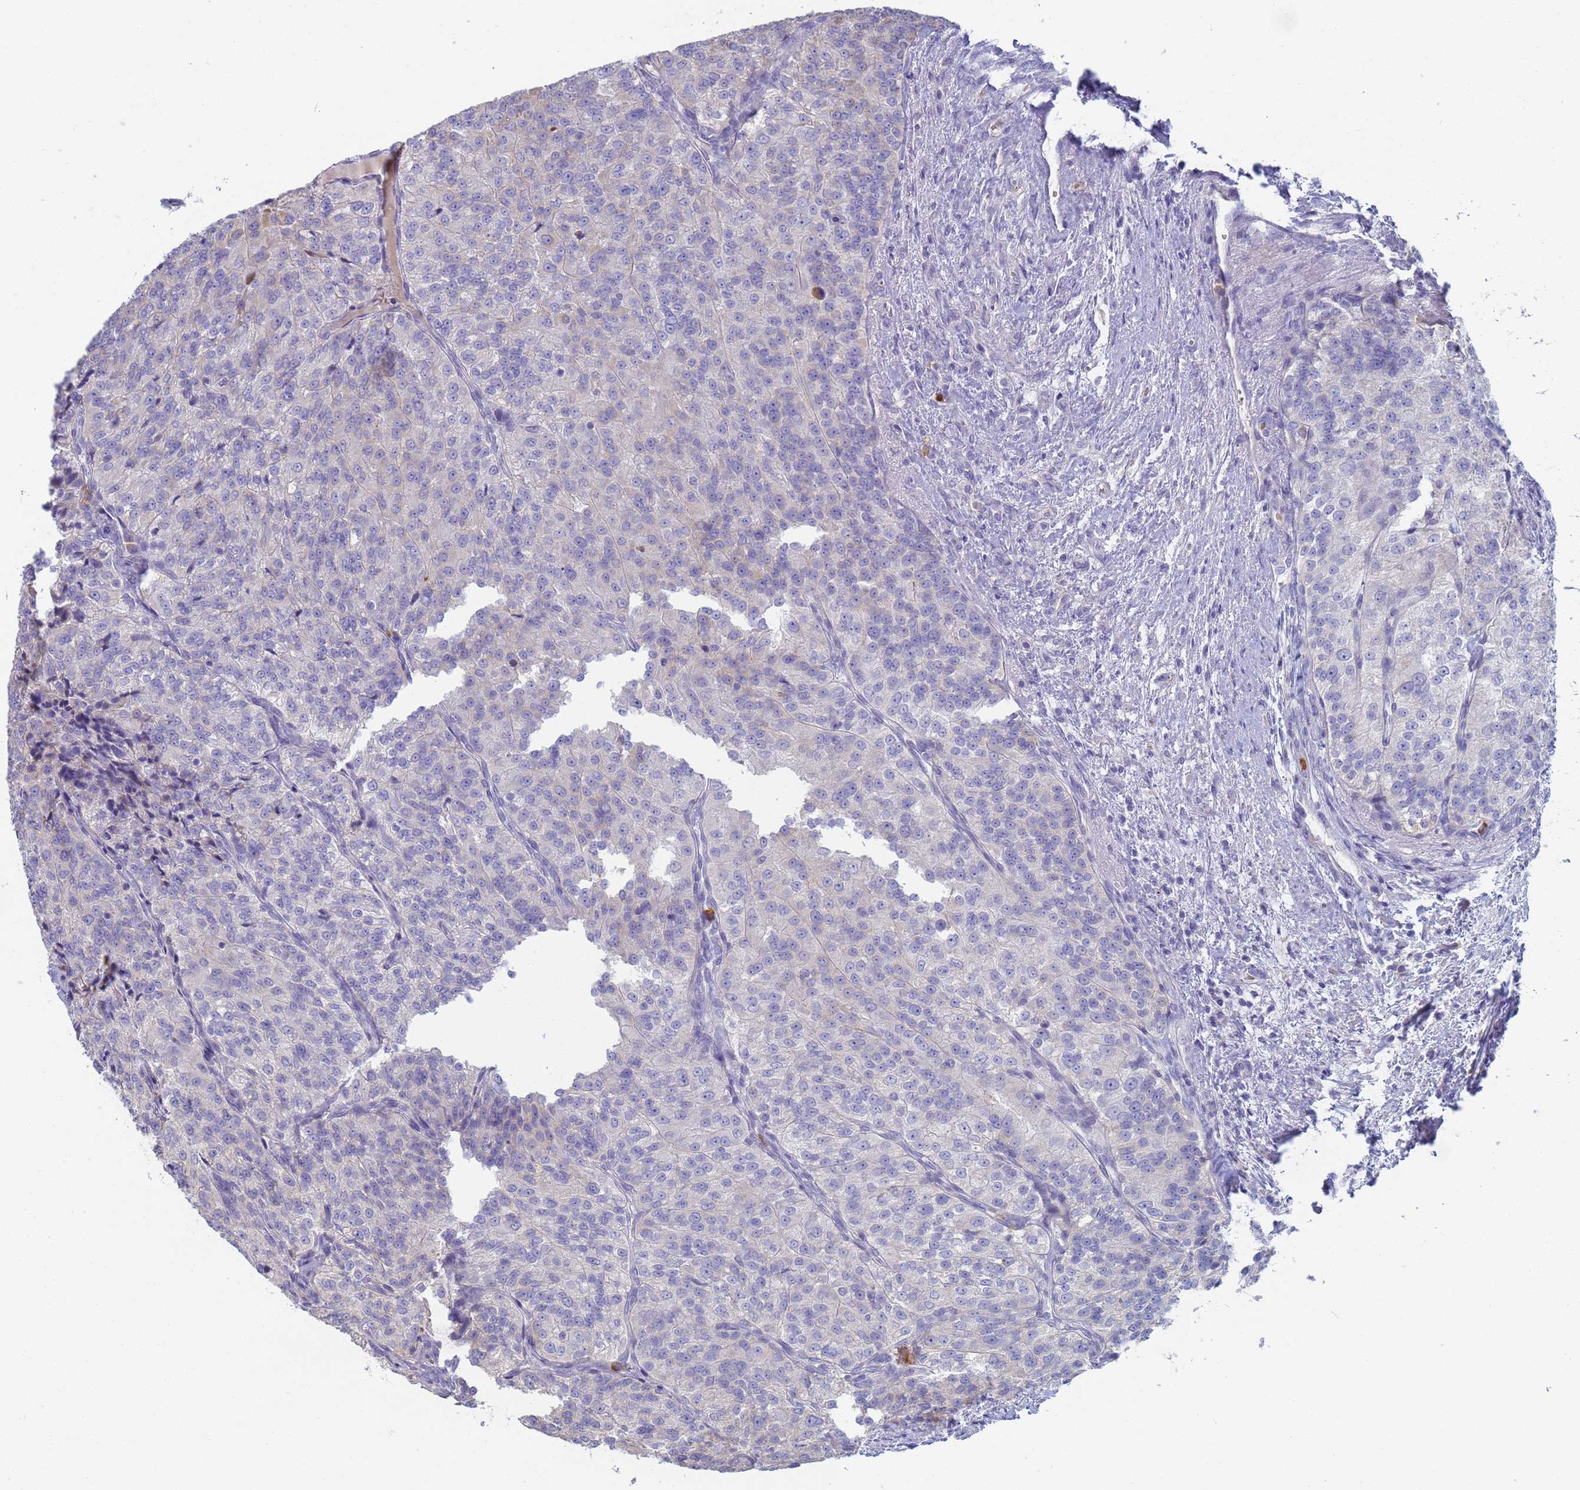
{"staining": {"intensity": "weak", "quantity": "<25%", "location": "cytoplasmic/membranous"}, "tissue": "renal cancer", "cell_type": "Tumor cells", "image_type": "cancer", "snomed": [{"axis": "morphology", "description": "Adenocarcinoma, NOS"}, {"axis": "topography", "description": "Kidney"}], "caption": "Immunohistochemical staining of human adenocarcinoma (renal) shows no significant positivity in tumor cells.", "gene": "CR1", "patient": {"sex": "female", "age": 63}}